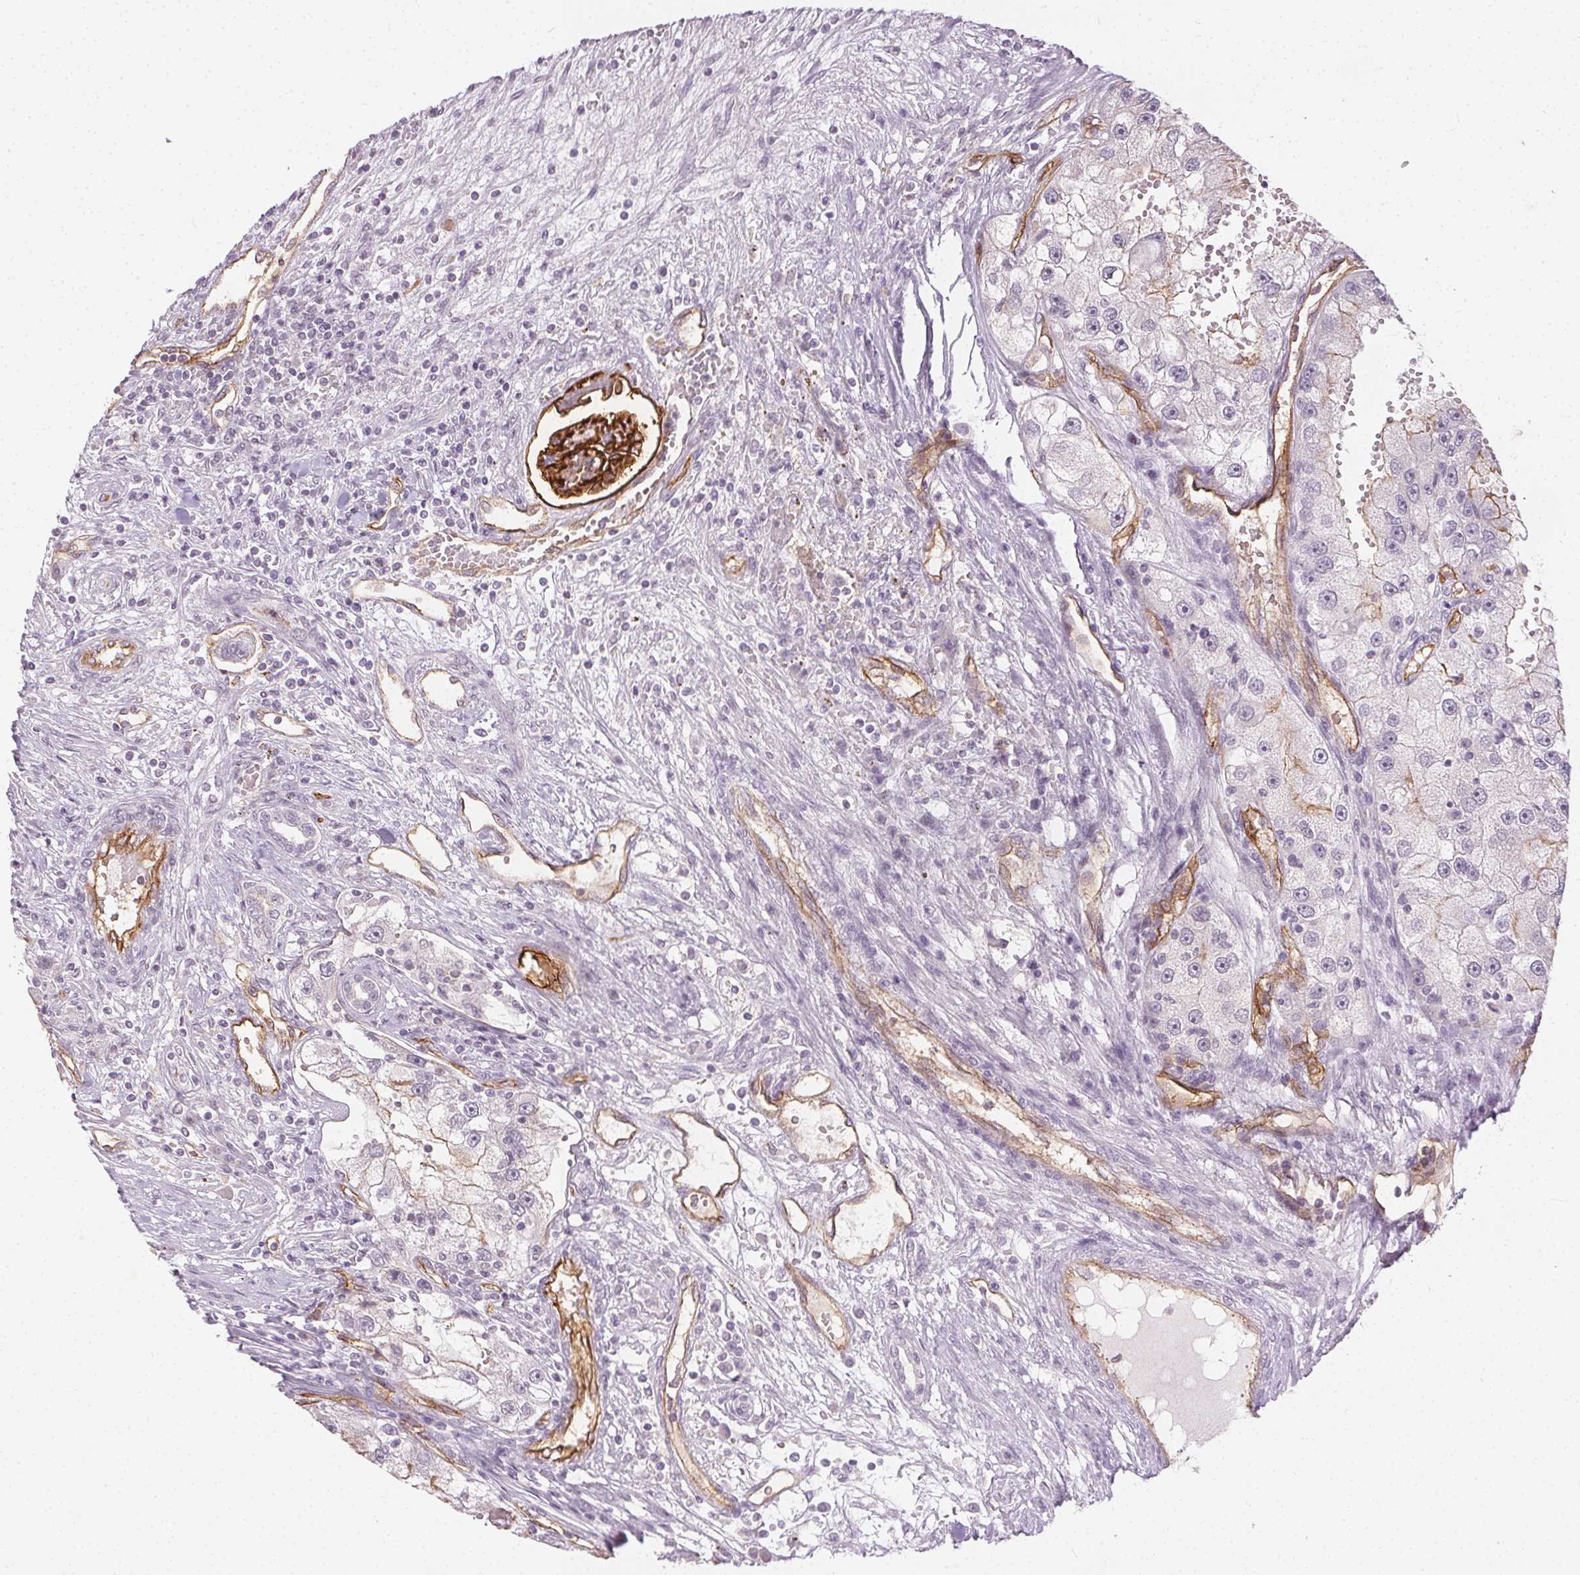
{"staining": {"intensity": "negative", "quantity": "none", "location": "none"}, "tissue": "renal cancer", "cell_type": "Tumor cells", "image_type": "cancer", "snomed": [{"axis": "morphology", "description": "Adenocarcinoma, NOS"}, {"axis": "topography", "description": "Kidney"}], "caption": "Immunohistochemical staining of human renal cancer shows no significant positivity in tumor cells. (DAB (3,3'-diaminobenzidine) immunohistochemistry (IHC), high magnification).", "gene": "PODXL", "patient": {"sex": "male", "age": 63}}